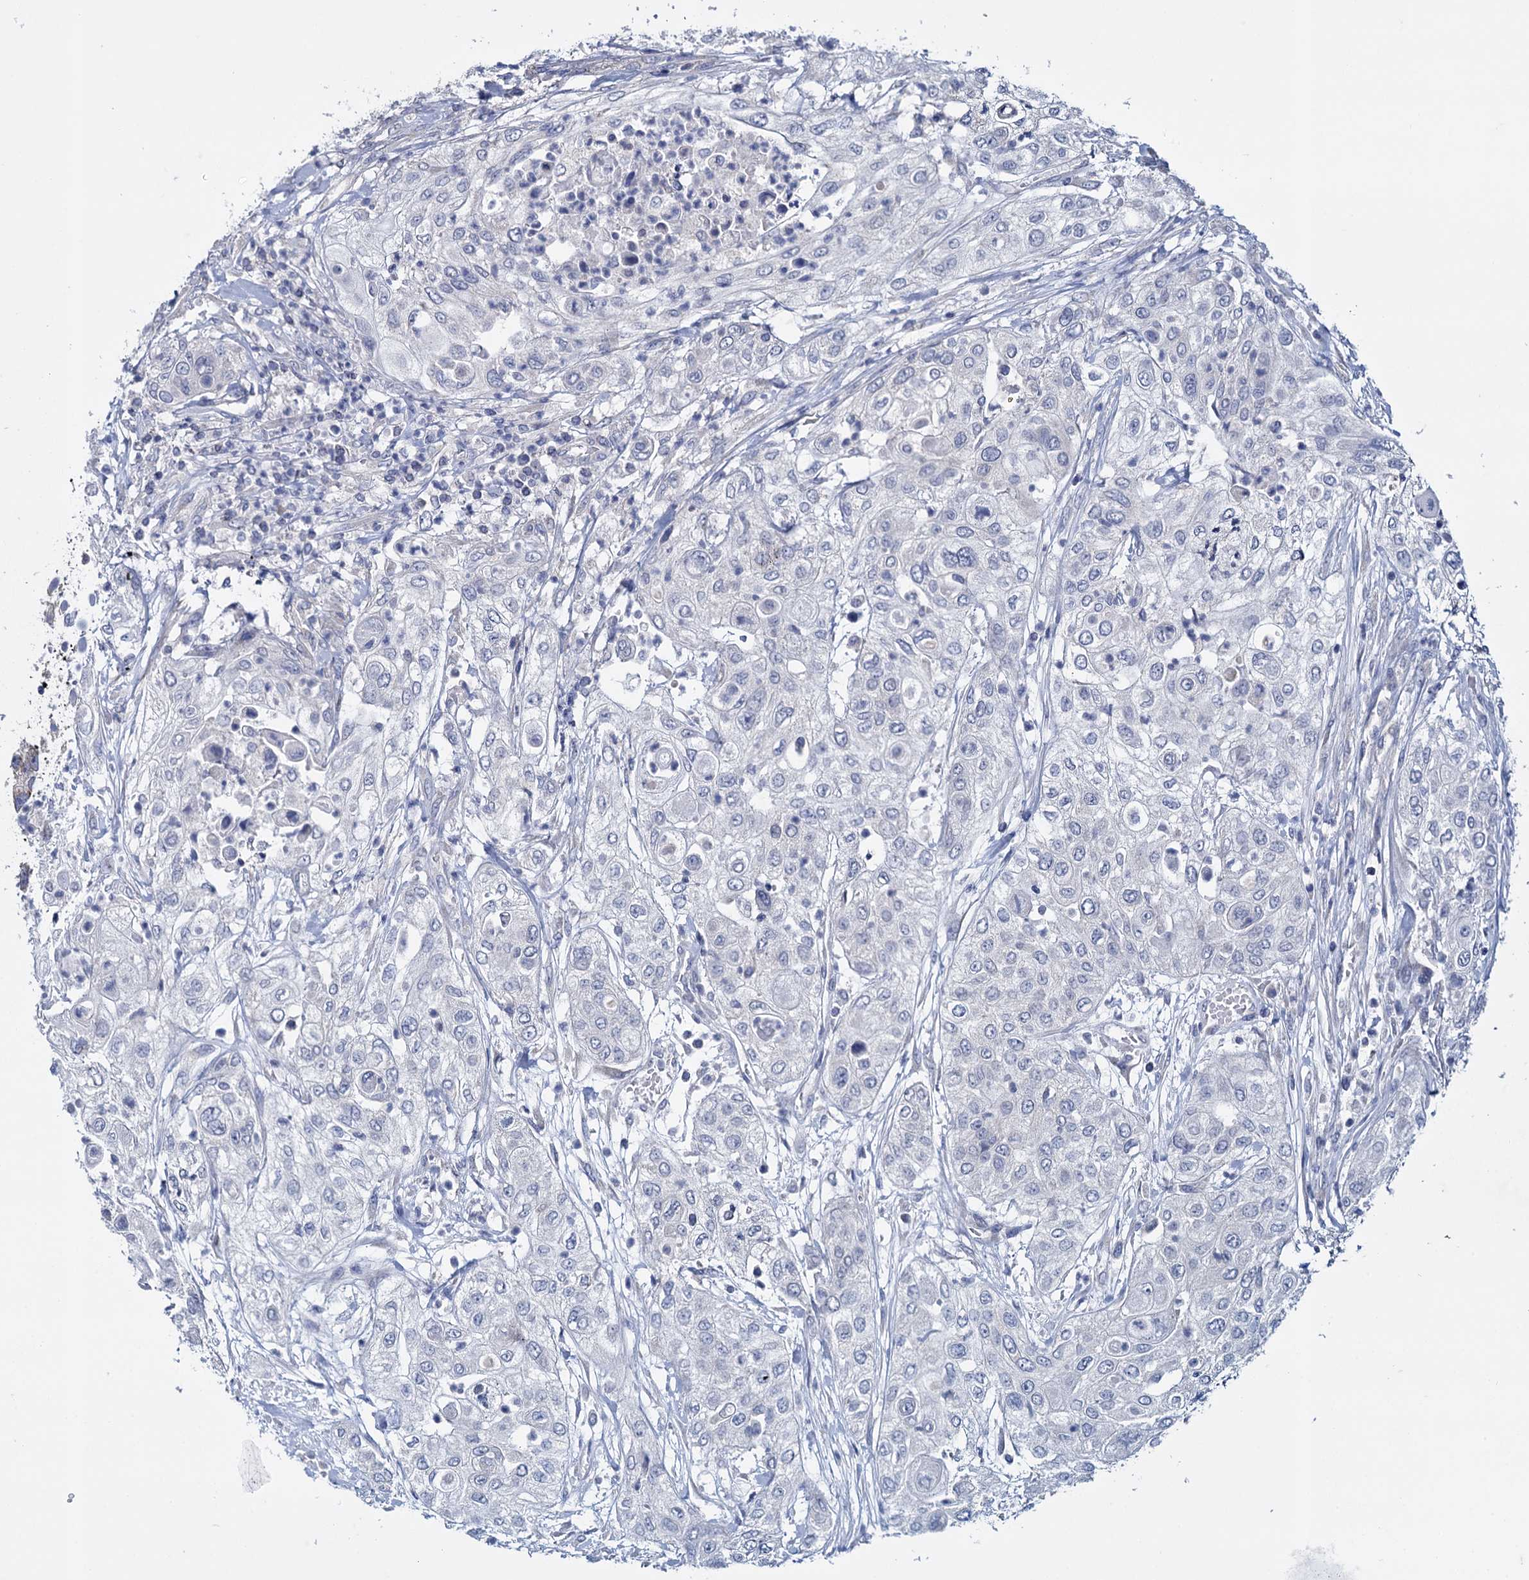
{"staining": {"intensity": "negative", "quantity": "none", "location": "none"}, "tissue": "urothelial cancer", "cell_type": "Tumor cells", "image_type": "cancer", "snomed": [{"axis": "morphology", "description": "Urothelial carcinoma, High grade"}, {"axis": "topography", "description": "Urinary bladder"}], "caption": "IHC photomicrograph of neoplastic tissue: high-grade urothelial carcinoma stained with DAB shows no significant protein staining in tumor cells. (Brightfield microscopy of DAB immunohistochemistry (IHC) at high magnification).", "gene": "GSTM2", "patient": {"sex": "female", "age": 79}}